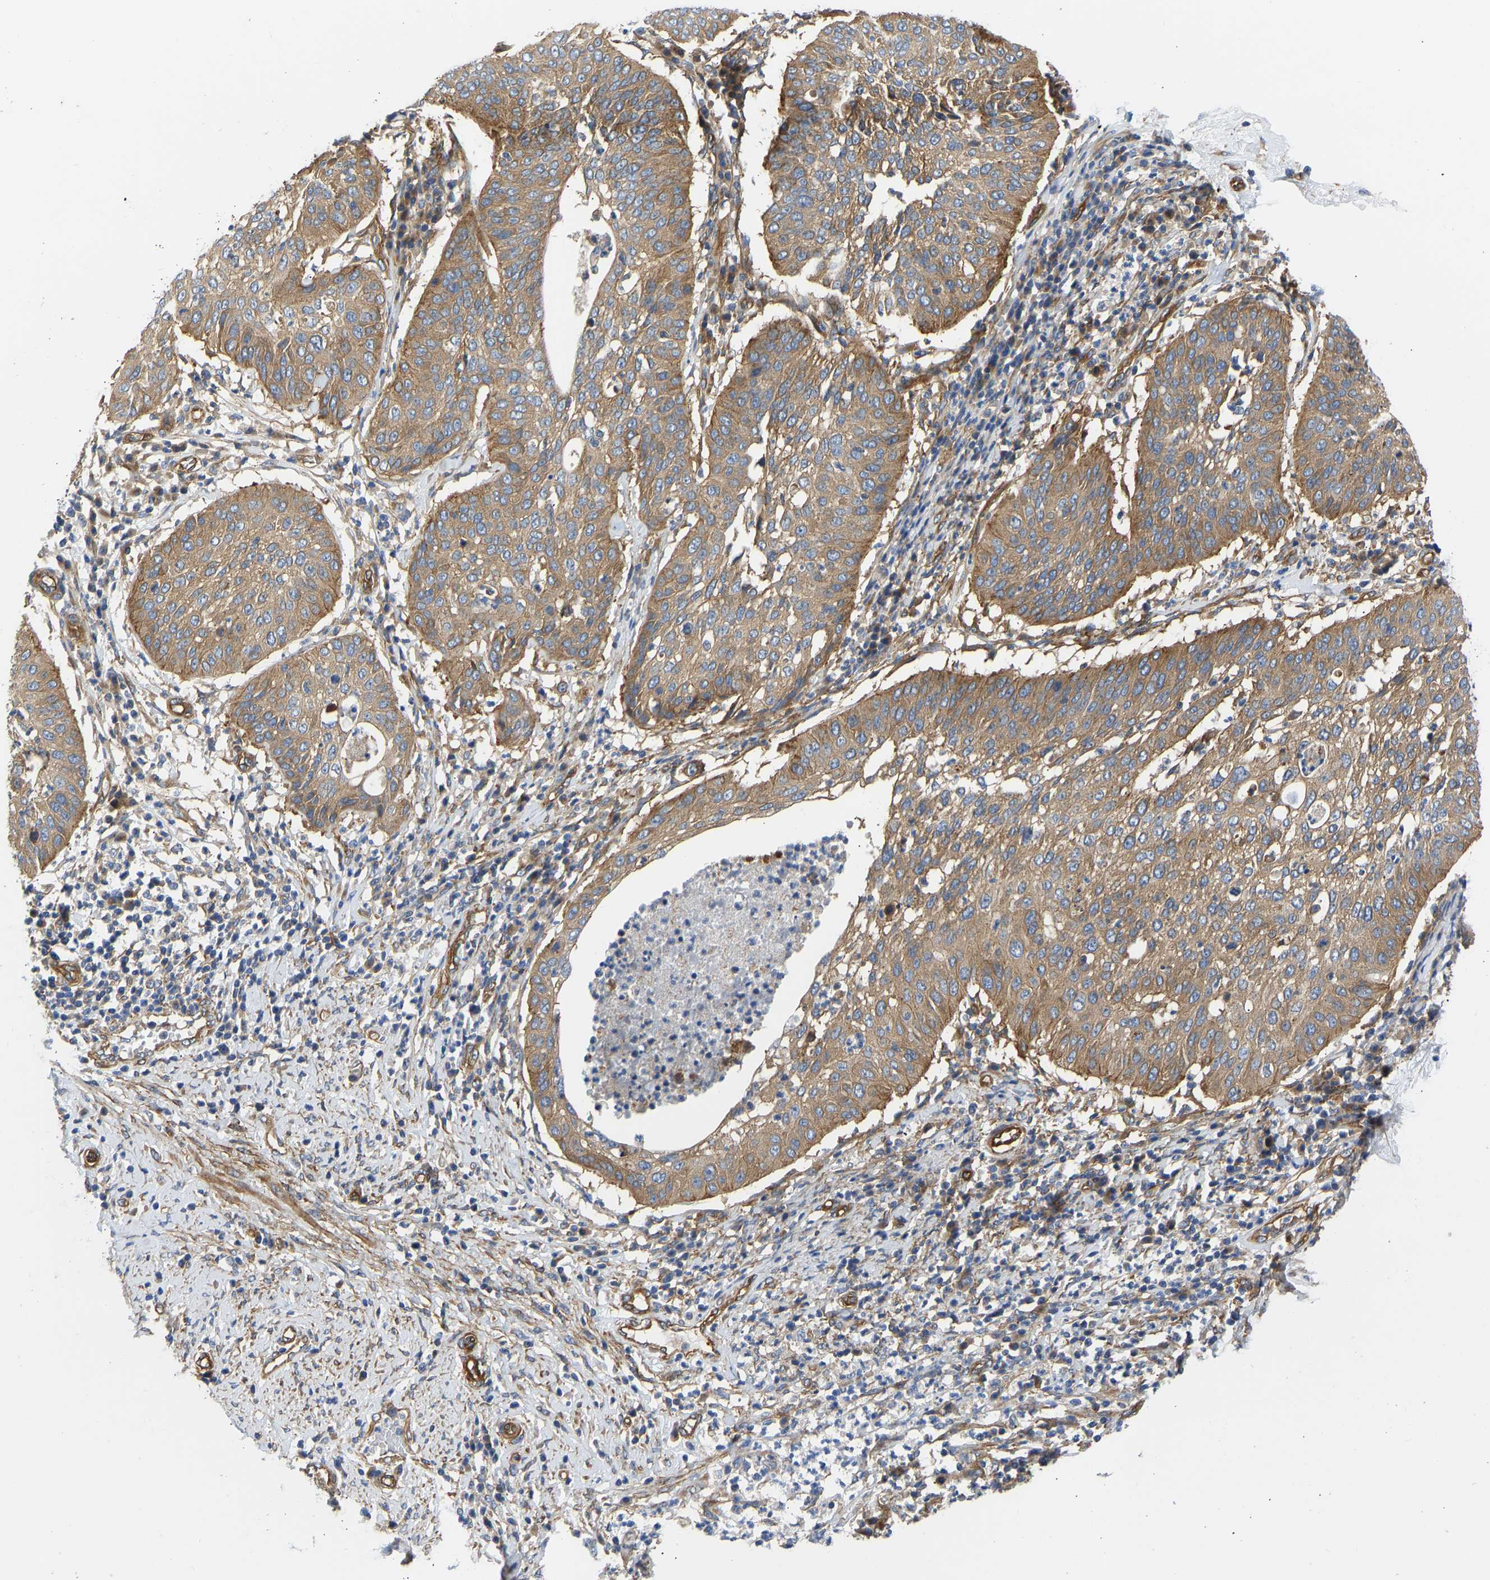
{"staining": {"intensity": "moderate", "quantity": ">75%", "location": "cytoplasmic/membranous"}, "tissue": "cervical cancer", "cell_type": "Tumor cells", "image_type": "cancer", "snomed": [{"axis": "morphology", "description": "Normal tissue, NOS"}, {"axis": "morphology", "description": "Squamous cell carcinoma, NOS"}, {"axis": "topography", "description": "Cervix"}], "caption": "Immunohistochemical staining of human cervical cancer shows medium levels of moderate cytoplasmic/membranous expression in about >75% of tumor cells. (DAB (3,3'-diaminobenzidine) = brown stain, brightfield microscopy at high magnification).", "gene": "MYO1C", "patient": {"sex": "female", "age": 39}}